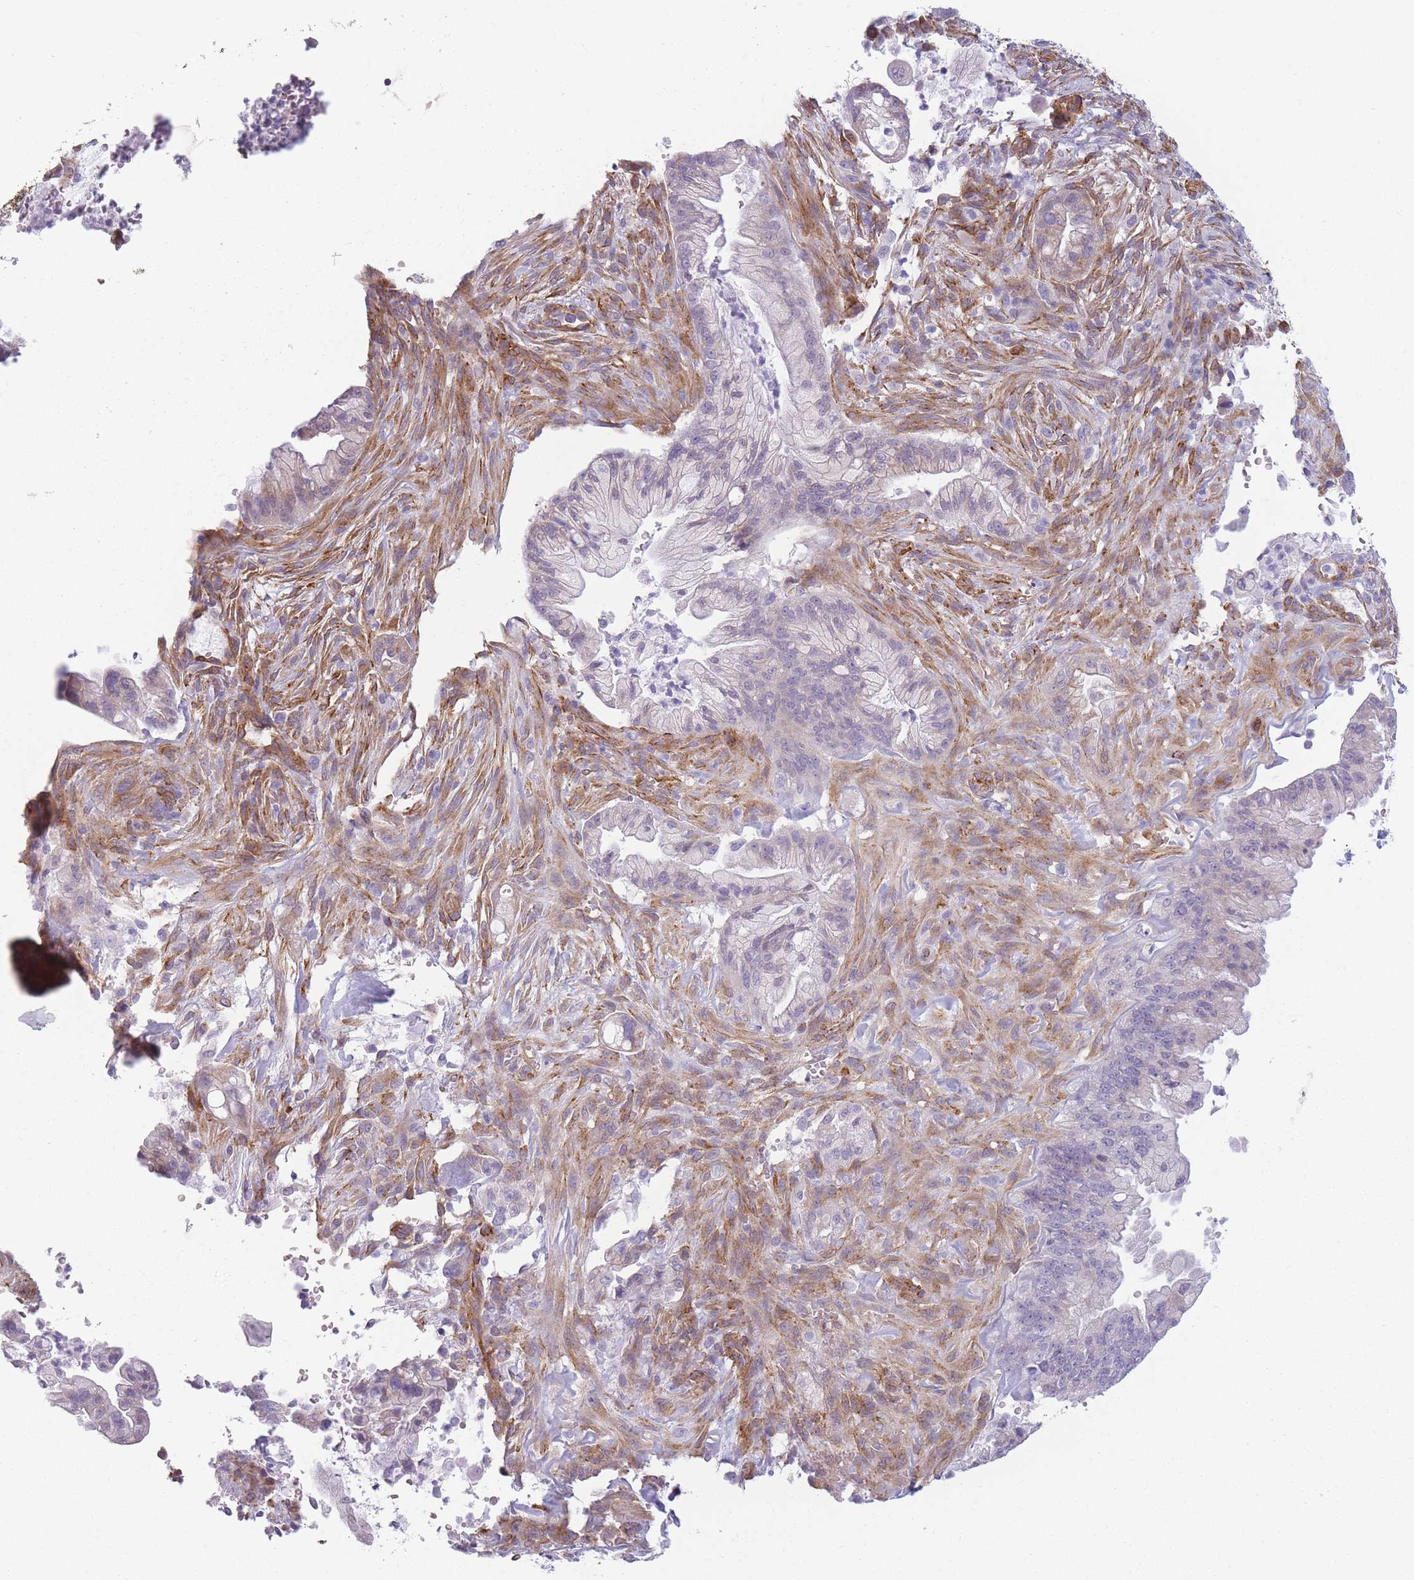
{"staining": {"intensity": "negative", "quantity": "none", "location": "none"}, "tissue": "pancreatic cancer", "cell_type": "Tumor cells", "image_type": "cancer", "snomed": [{"axis": "morphology", "description": "Adenocarcinoma, NOS"}, {"axis": "topography", "description": "Pancreas"}], "caption": "Immunohistochemistry micrograph of pancreatic adenocarcinoma stained for a protein (brown), which displays no positivity in tumor cells.", "gene": "OR6B3", "patient": {"sex": "male", "age": 44}}